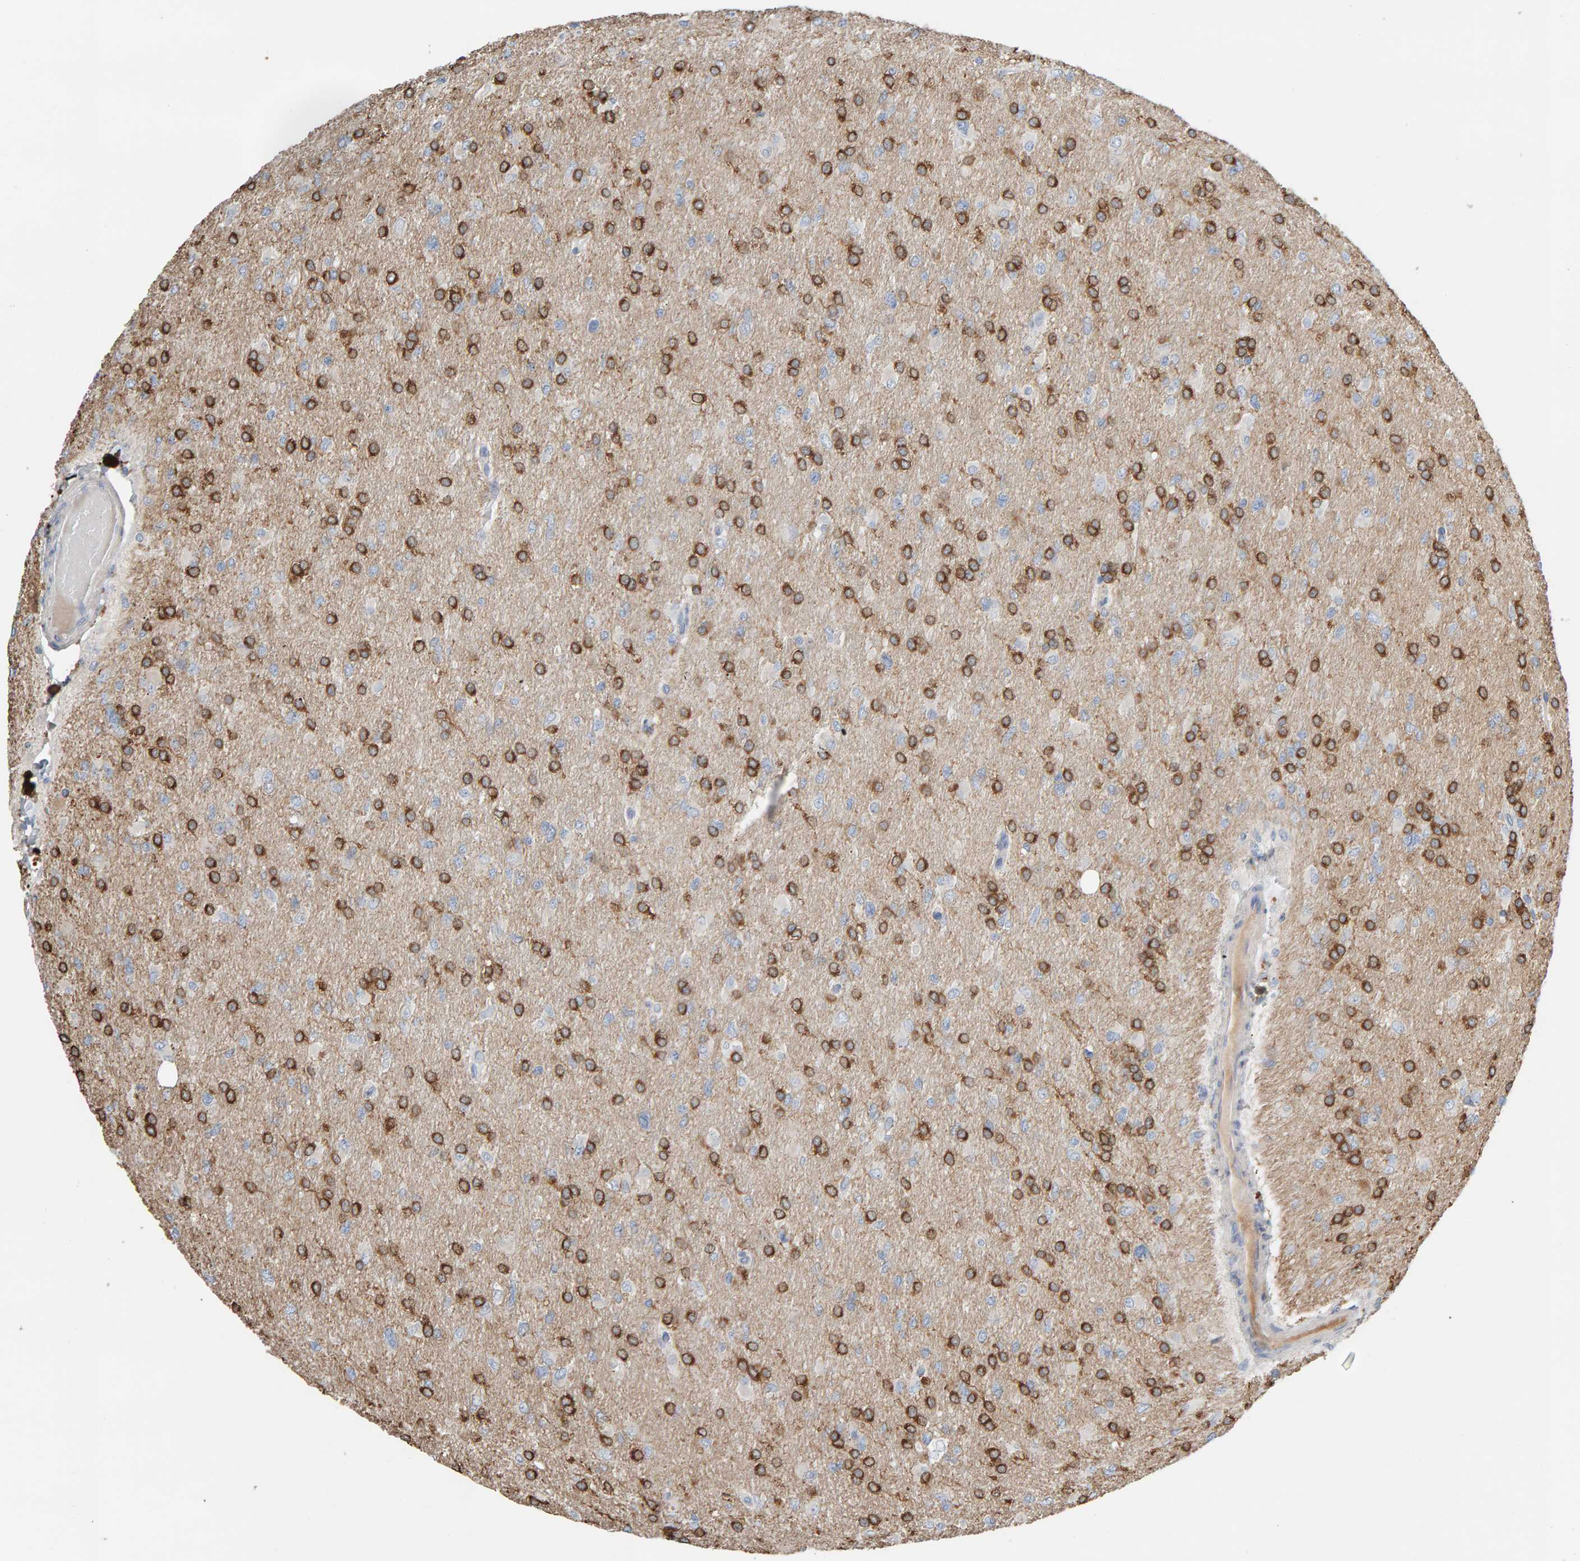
{"staining": {"intensity": "moderate", "quantity": "25%-75%", "location": "cytoplasmic/membranous"}, "tissue": "glioma", "cell_type": "Tumor cells", "image_type": "cancer", "snomed": [{"axis": "morphology", "description": "Glioma, malignant, High grade"}, {"axis": "topography", "description": "Cerebral cortex"}], "caption": "Immunohistochemical staining of glioma reveals medium levels of moderate cytoplasmic/membranous expression in about 25%-75% of tumor cells.", "gene": "IPPK", "patient": {"sex": "female", "age": 36}}